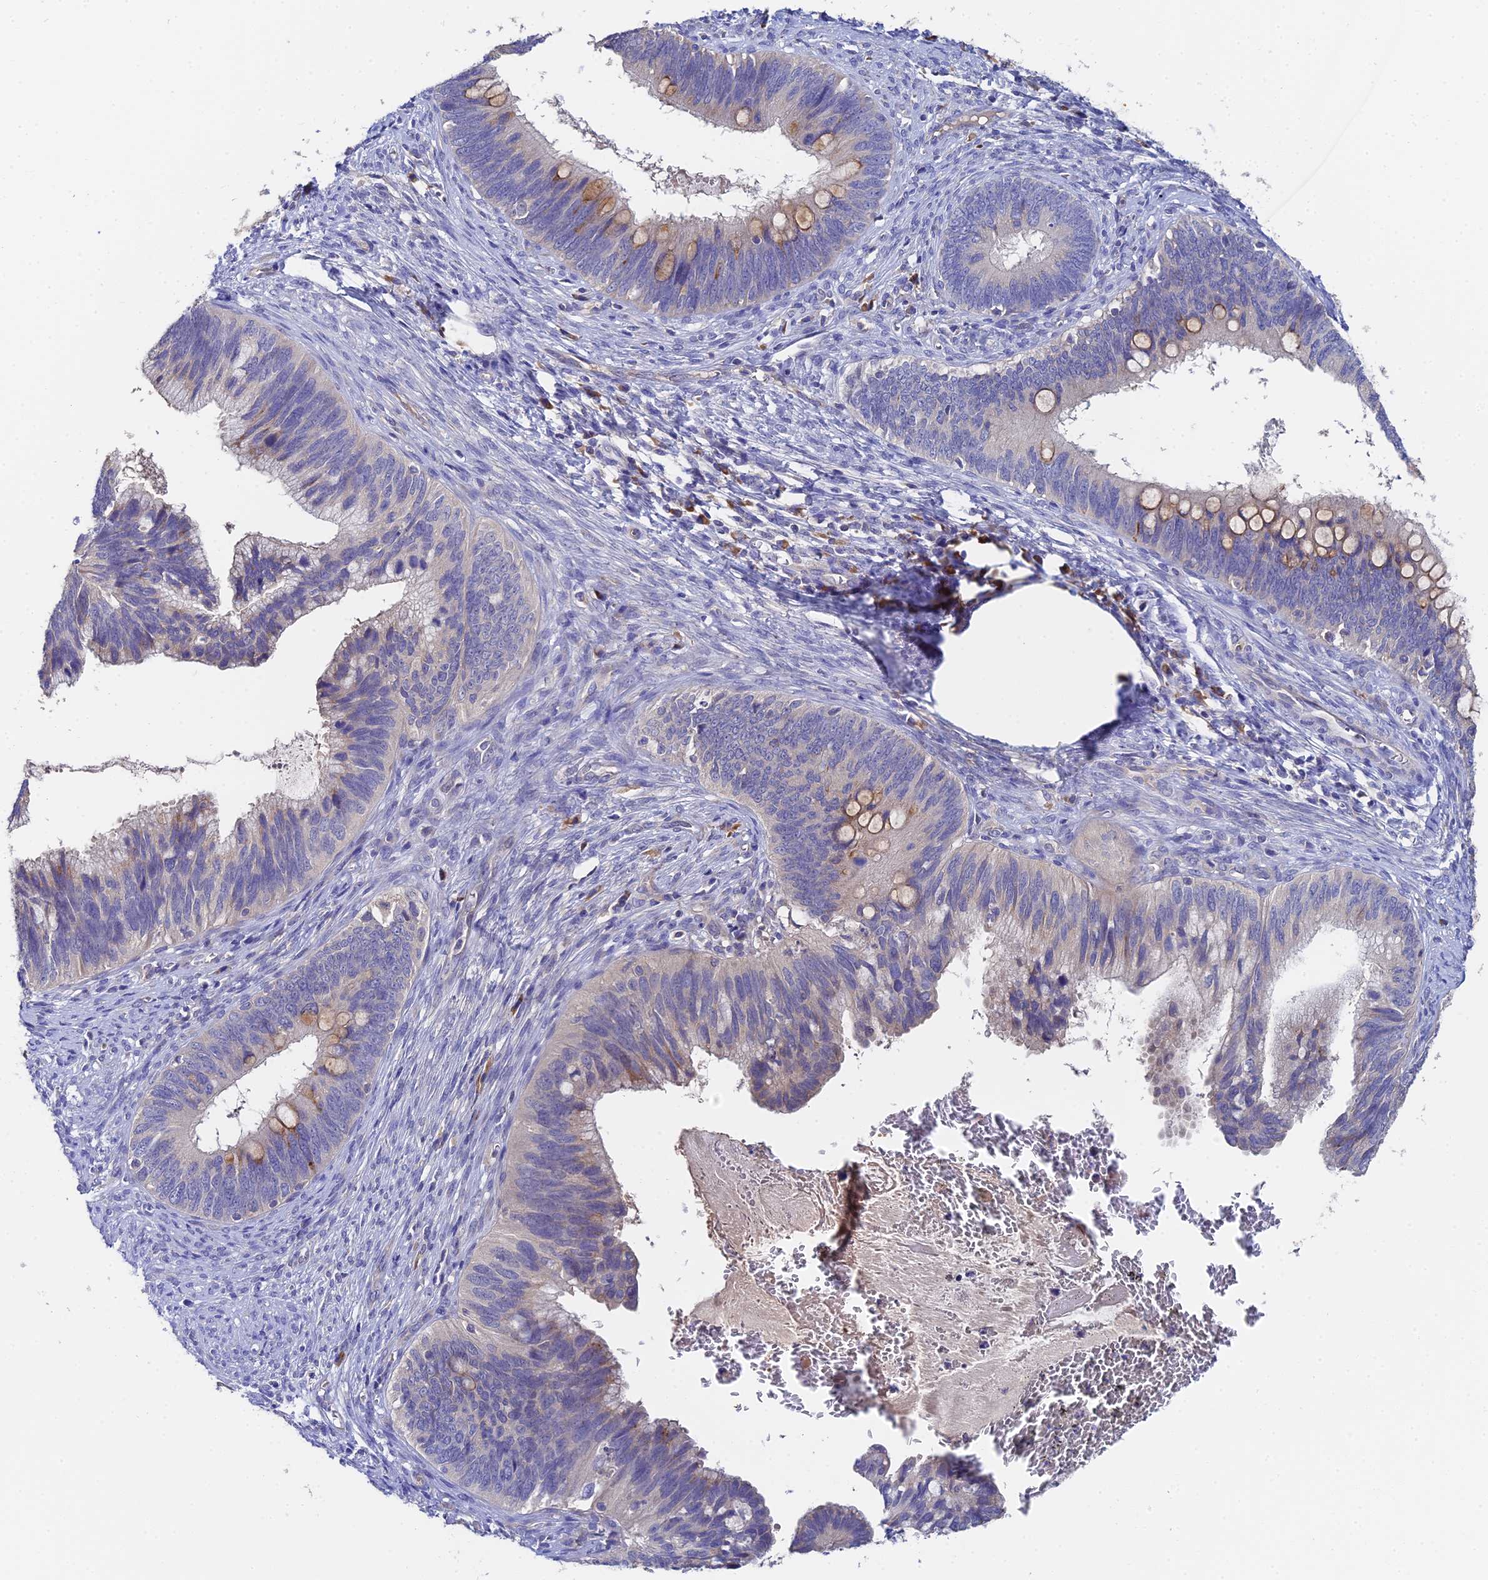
{"staining": {"intensity": "moderate", "quantity": "<25%", "location": "cytoplasmic/membranous"}, "tissue": "cervical cancer", "cell_type": "Tumor cells", "image_type": "cancer", "snomed": [{"axis": "morphology", "description": "Adenocarcinoma, NOS"}, {"axis": "topography", "description": "Cervix"}], "caption": "IHC photomicrograph of cervical cancer stained for a protein (brown), which demonstrates low levels of moderate cytoplasmic/membranous expression in about <25% of tumor cells.", "gene": "UBE2L3", "patient": {"sex": "female", "age": 42}}